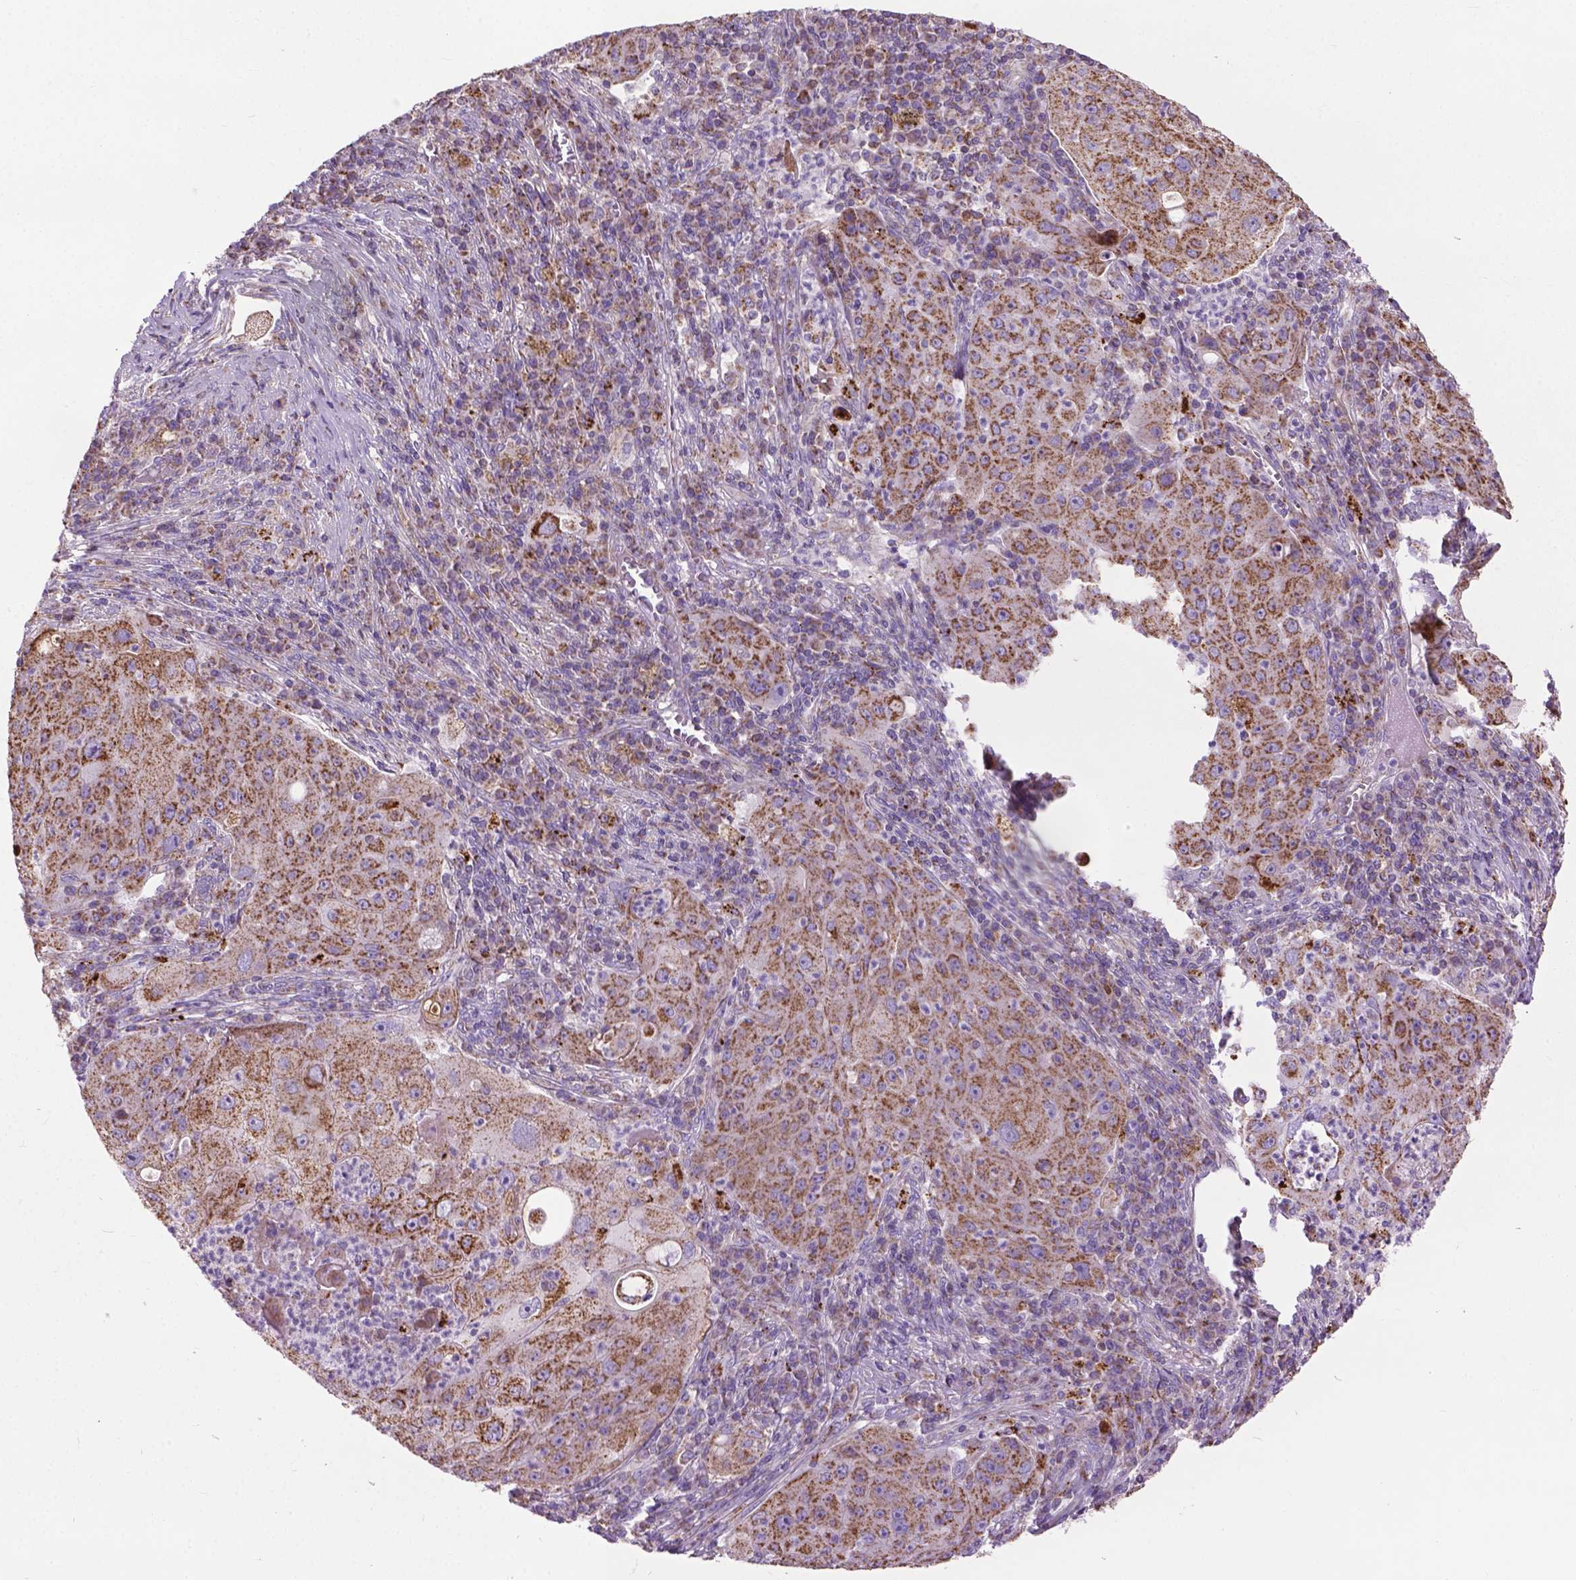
{"staining": {"intensity": "moderate", "quantity": ">75%", "location": "cytoplasmic/membranous"}, "tissue": "lung cancer", "cell_type": "Tumor cells", "image_type": "cancer", "snomed": [{"axis": "morphology", "description": "Squamous cell carcinoma, NOS"}, {"axis": "topography", "description": "Lung"}], "caption": "DAB immunohistochemical staining of human lung cancer reveals moderate cytoplasmic/membranous protein staining in about >75% of tumor cells.", "gene": "VDAC1", "patient": {"sex": "female", "age": 59}}